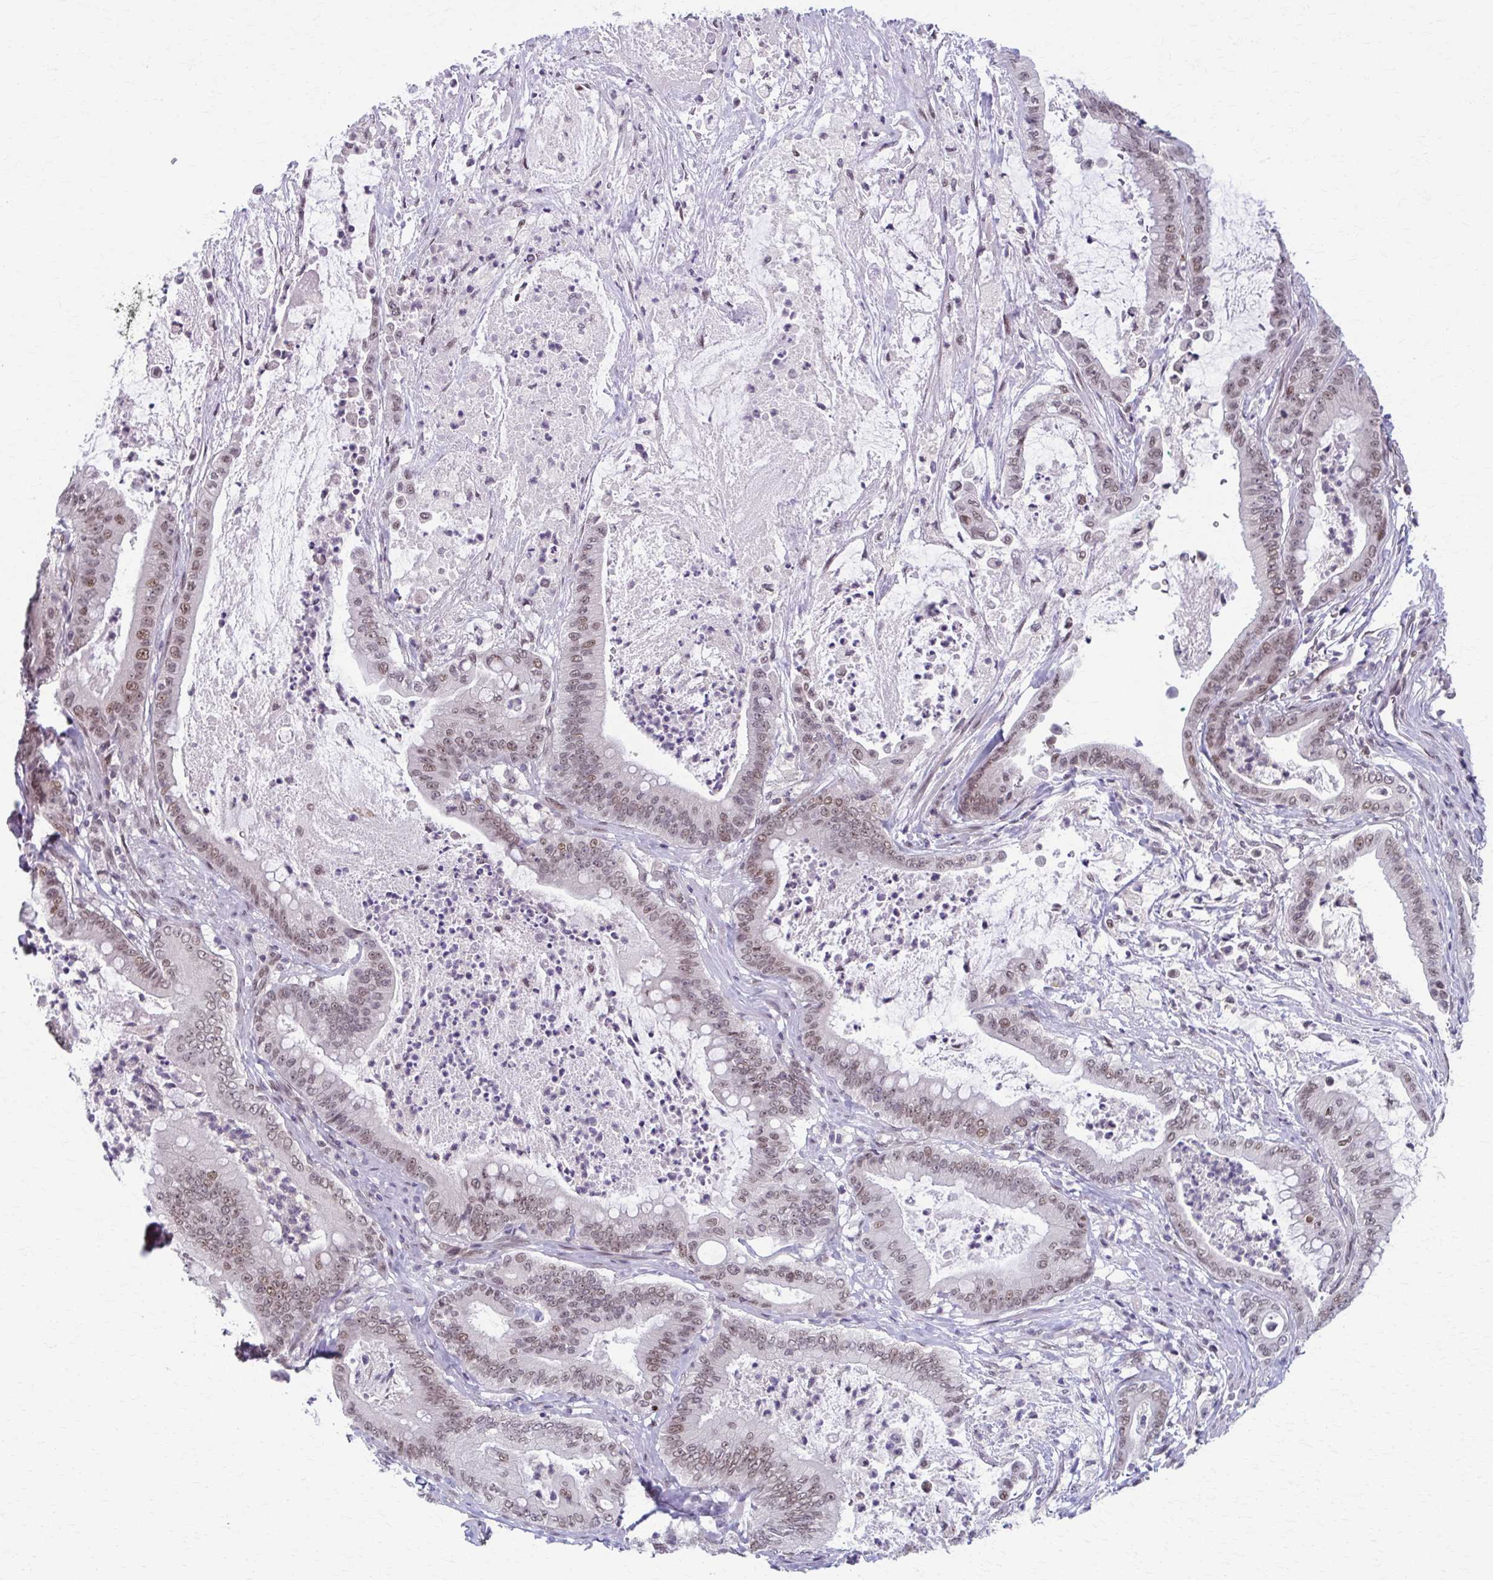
{"staining": {"intensity": "weak", "quantity": ">75%", "location": "nuclear"}, "tissue": "pancreatic cancer", "cell_type": "Tumor cells", "image_type": "cancer", "snomed": [{"axis": "morphology", "description": "Adenocarcinoma, NOS"}, {"axis": "topography", "description": "Pancreas"}], "caption": "Immunohistochemical staining of human pancreatic adenocarcinoma demonstrates low levels of weak nuclear expression in about >75% of tumor cells.", "gene": "SETBP1", "patient": {"sex": "male", "age": 71}}